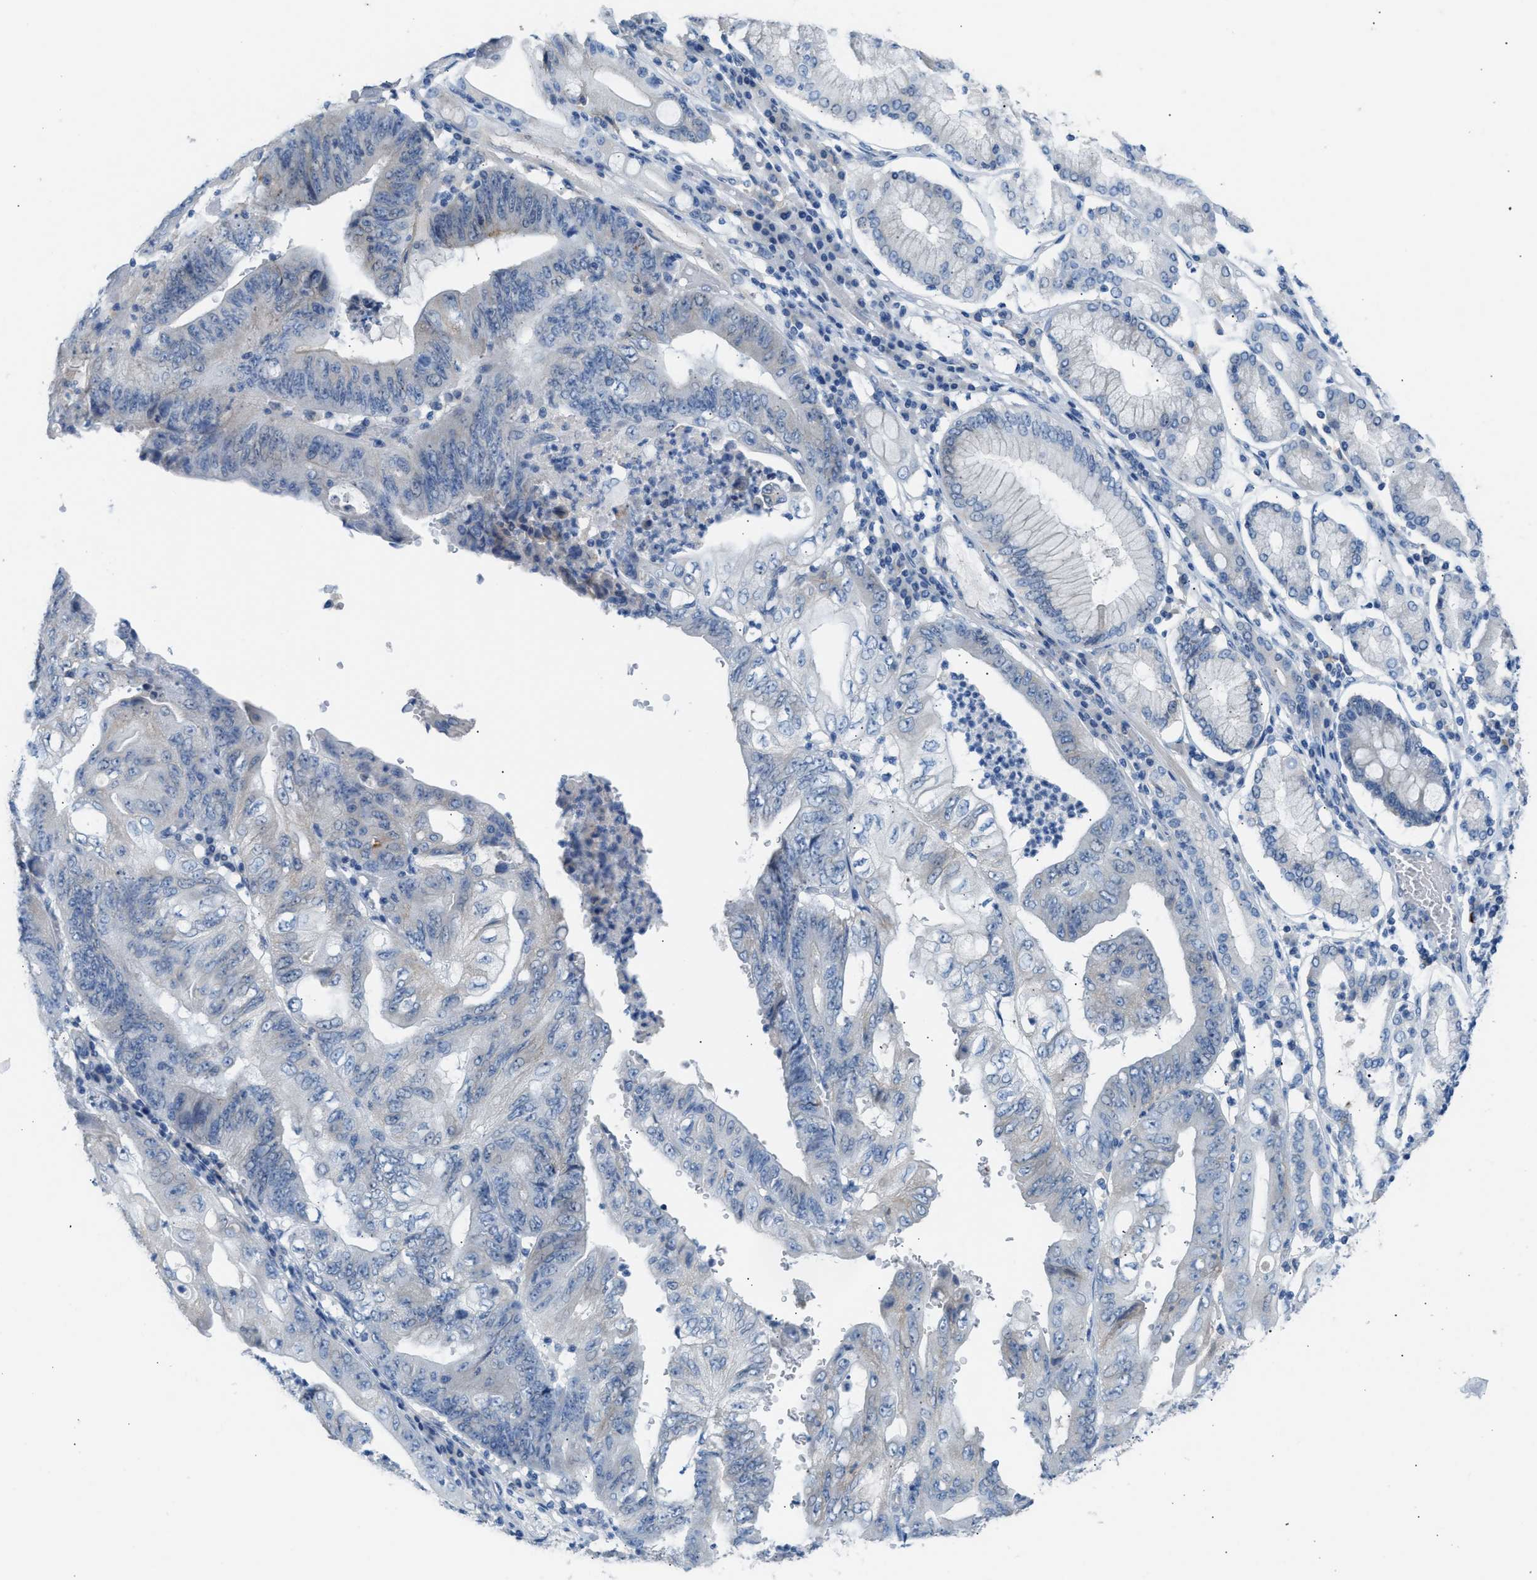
{"staining": {"intensity": "negative", "quantity": "none", "location": "none"}, "tissue": "stomach cancer", "cell_type": "Tumor cells", "image_type": "cancer", "snomed": [{"axis": "morphology", "description": "Adenocarcinoma, NOS"}, {"axis": "topography", "description": "Stomach"}], "caption": "IHC photomicrograph of neoplastic tissue: stomach adenocarcinoma stained with DAB (3,3'-diaminobenzidine) demonstrates no significant protein staining in tumor cells.", "gene": "ERBB2", "patient": {"sex": "female", "age": 73}}